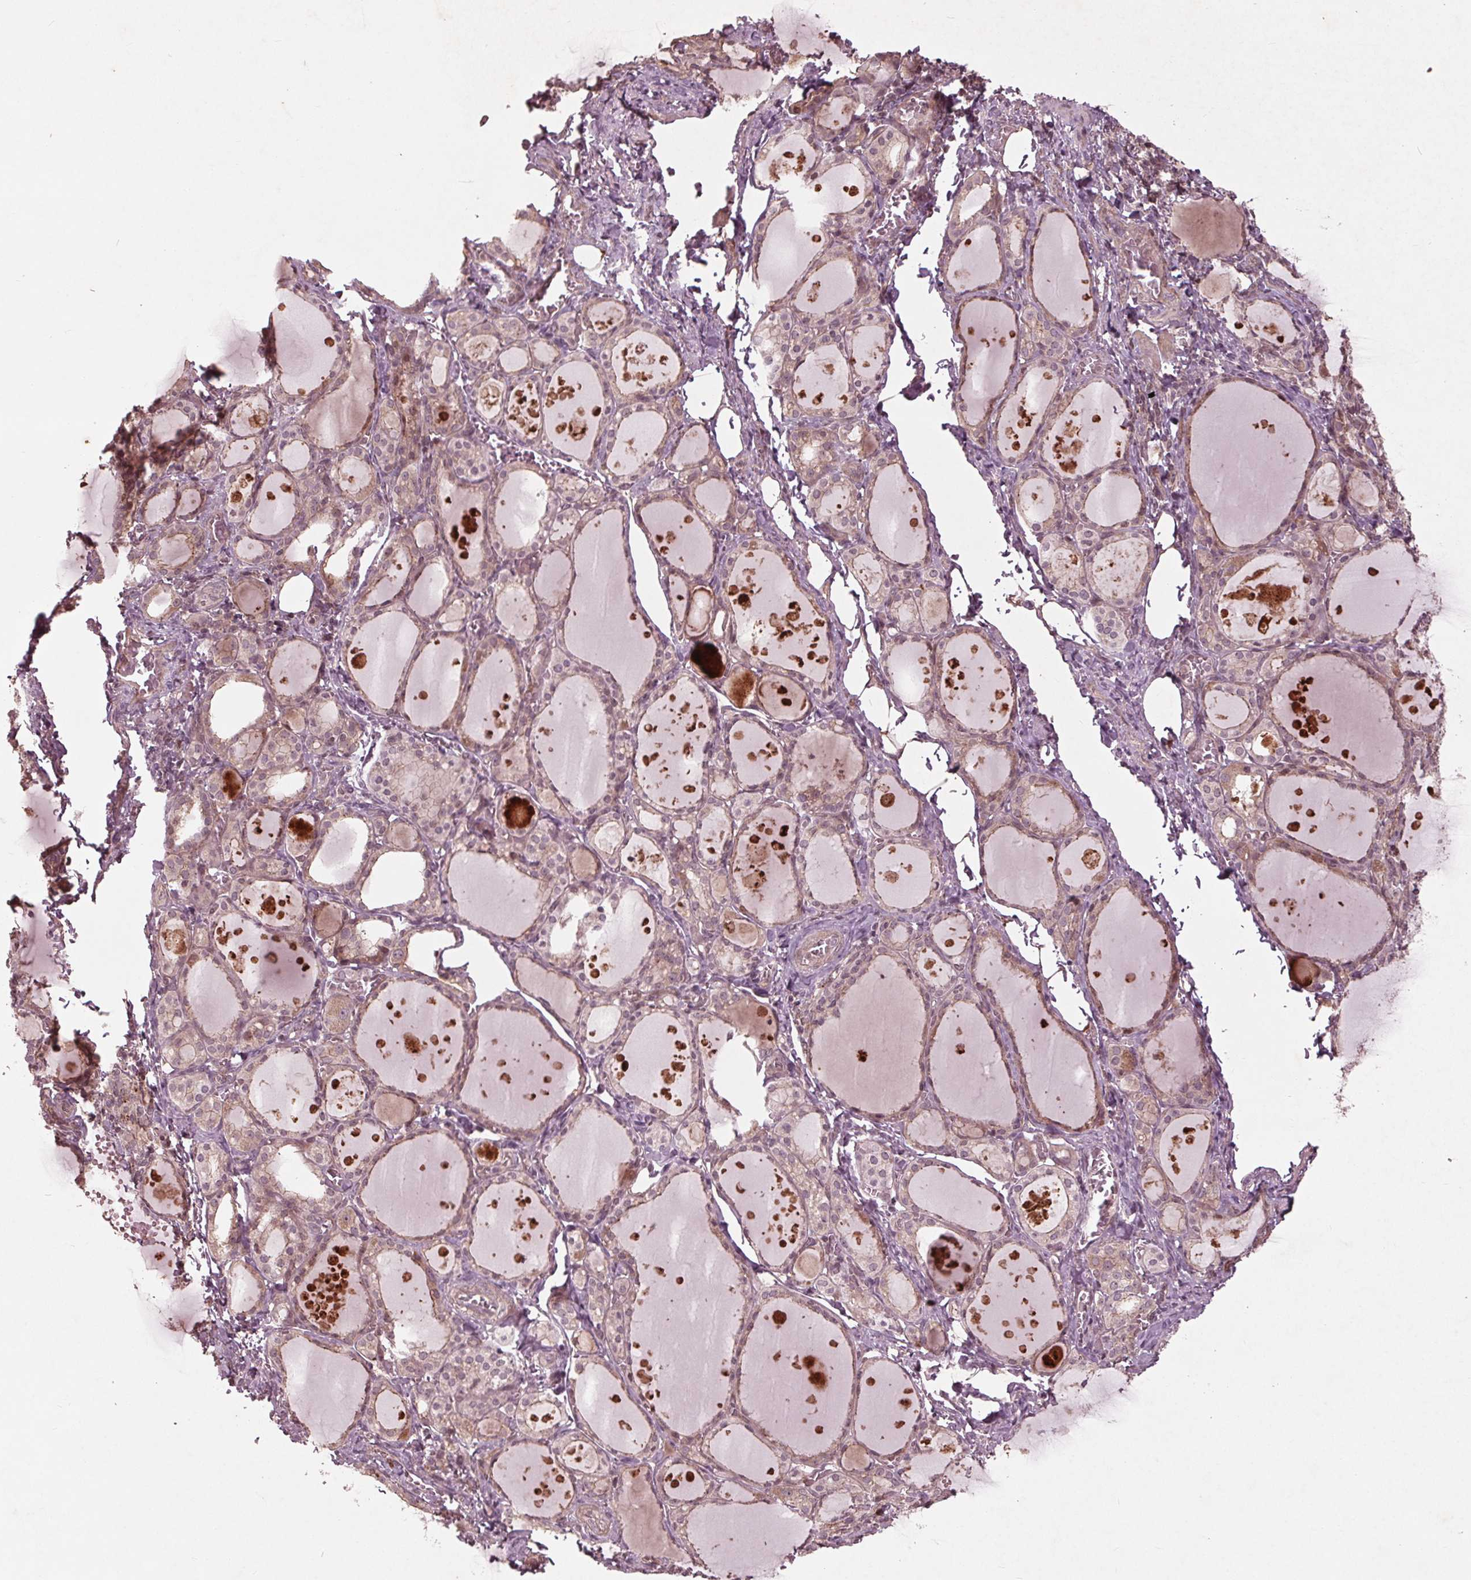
{"staining": {"intensity": "negative", "quantity": "none", "location": "none"}, "tissue": "thyroid gland", "cell_type": "Glandular cells", "image_type": "normal", "snomed": [{"axis": "morphology", "description": "Normal tissue, NOS"}, {"axis": "topography", "description": "Thyroid gland"}], "caption": "DAB (3,3'-diaminobenzidine) immunohistochemical staining of unremarkable human thyroid gland shows no significant staining in glandular cells. The staining is performed using DAB (3,3'-diaminobenzidine) brown chromogen with nuclei counter-stained in using hematoxylin.", "gene": "CDKL4", "patient": {"sex": "male", "age": 68}}